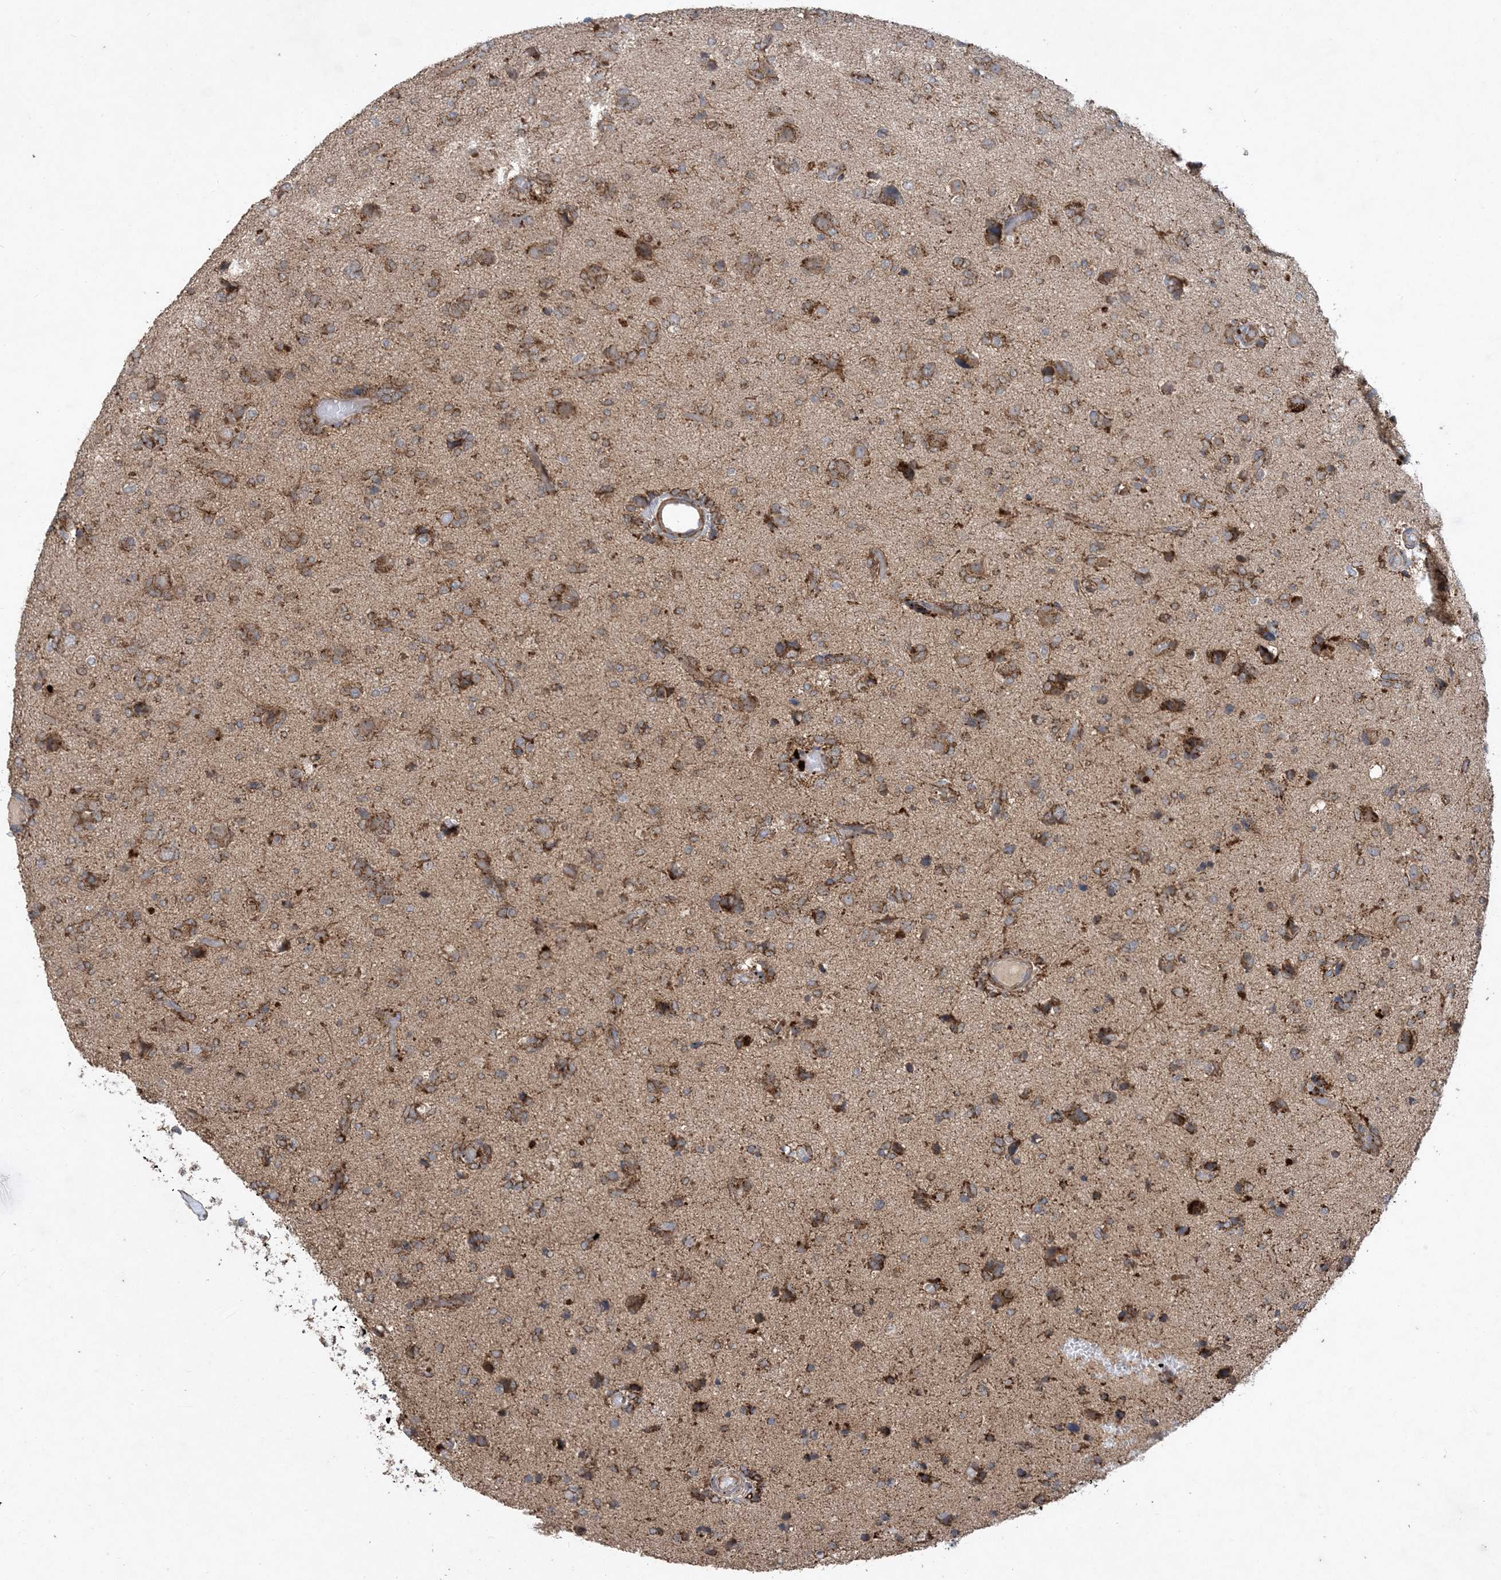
{"staining": {"intensity": "moderate", "quantity": ">75%", "location": "cytoplasmic/membranous"}, "tissue": "glioma", "cell_type": "Tumor cells", "image_type": "cancer", "snomed": [{"axis": "morphology", "description": "Glioma, malignant, High grade"}, {"axis": "topography", "description": "Brain"}], "caption": "Human glioma stained for a protein (brown) demonstrates moderate cytoplasmic/membranous positive expression in about >75% of tumor cells.", "gene": "MASP2", "patient": {"sex": "female", "age": 59}}